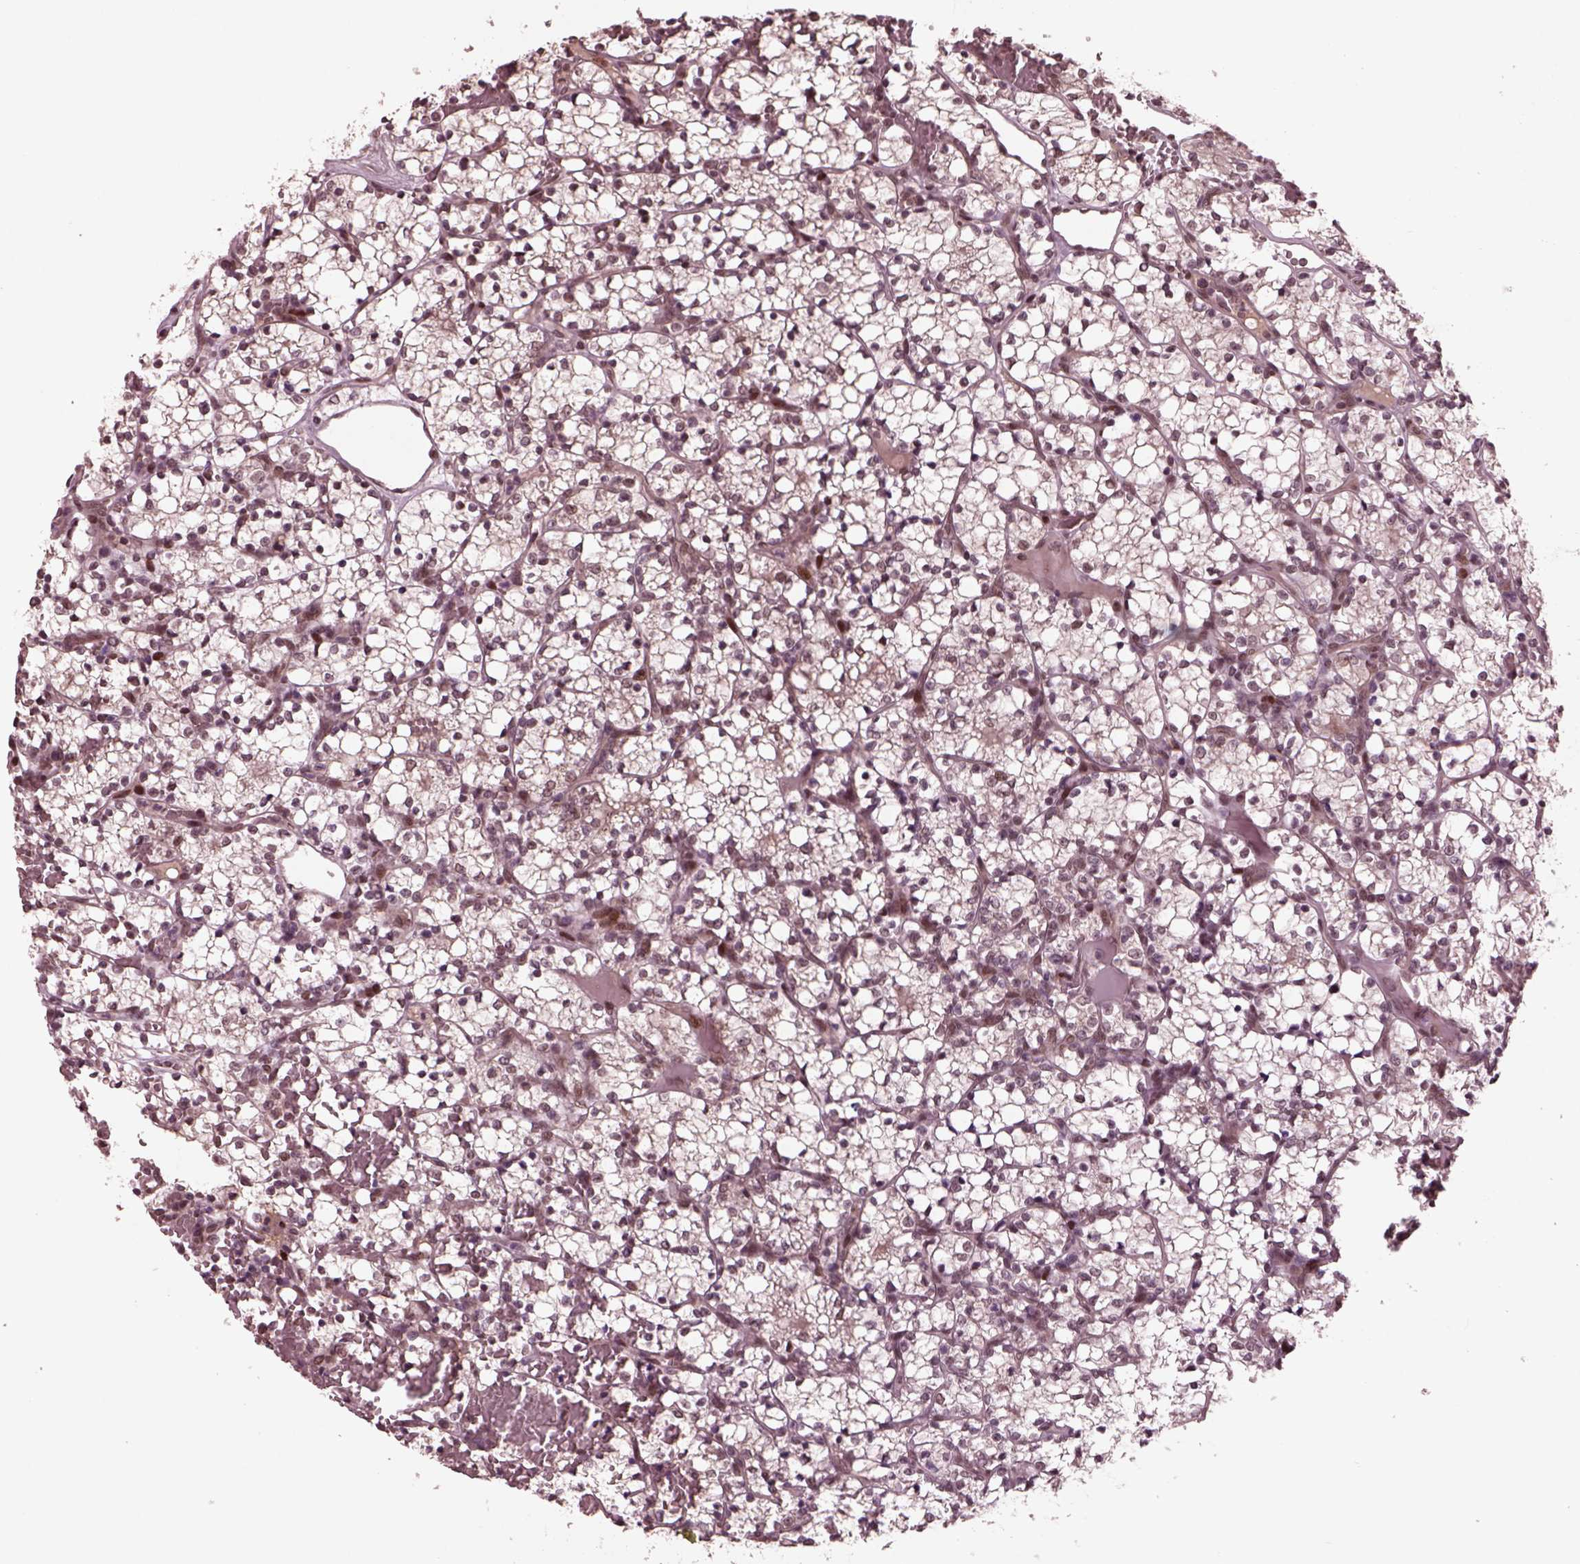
{"staining": {"intensity": "weak", "quantity": "<25%", "location": "nuclear"}, "tissue": "renal cancer", "cell_type": "Tumor cells", "image_type": "cancer", "snomed": [{"axis": "morphology", "description": "Adenocarcinoma, NOS"}, {"axis": "topography", "description": "Kidney"}], "caption": "Micrograph shows no protein expression in tumor cells of renal cancer tissue.", "gene": "NAP1L5", "patient": {"sex": "female", "age": 69}}